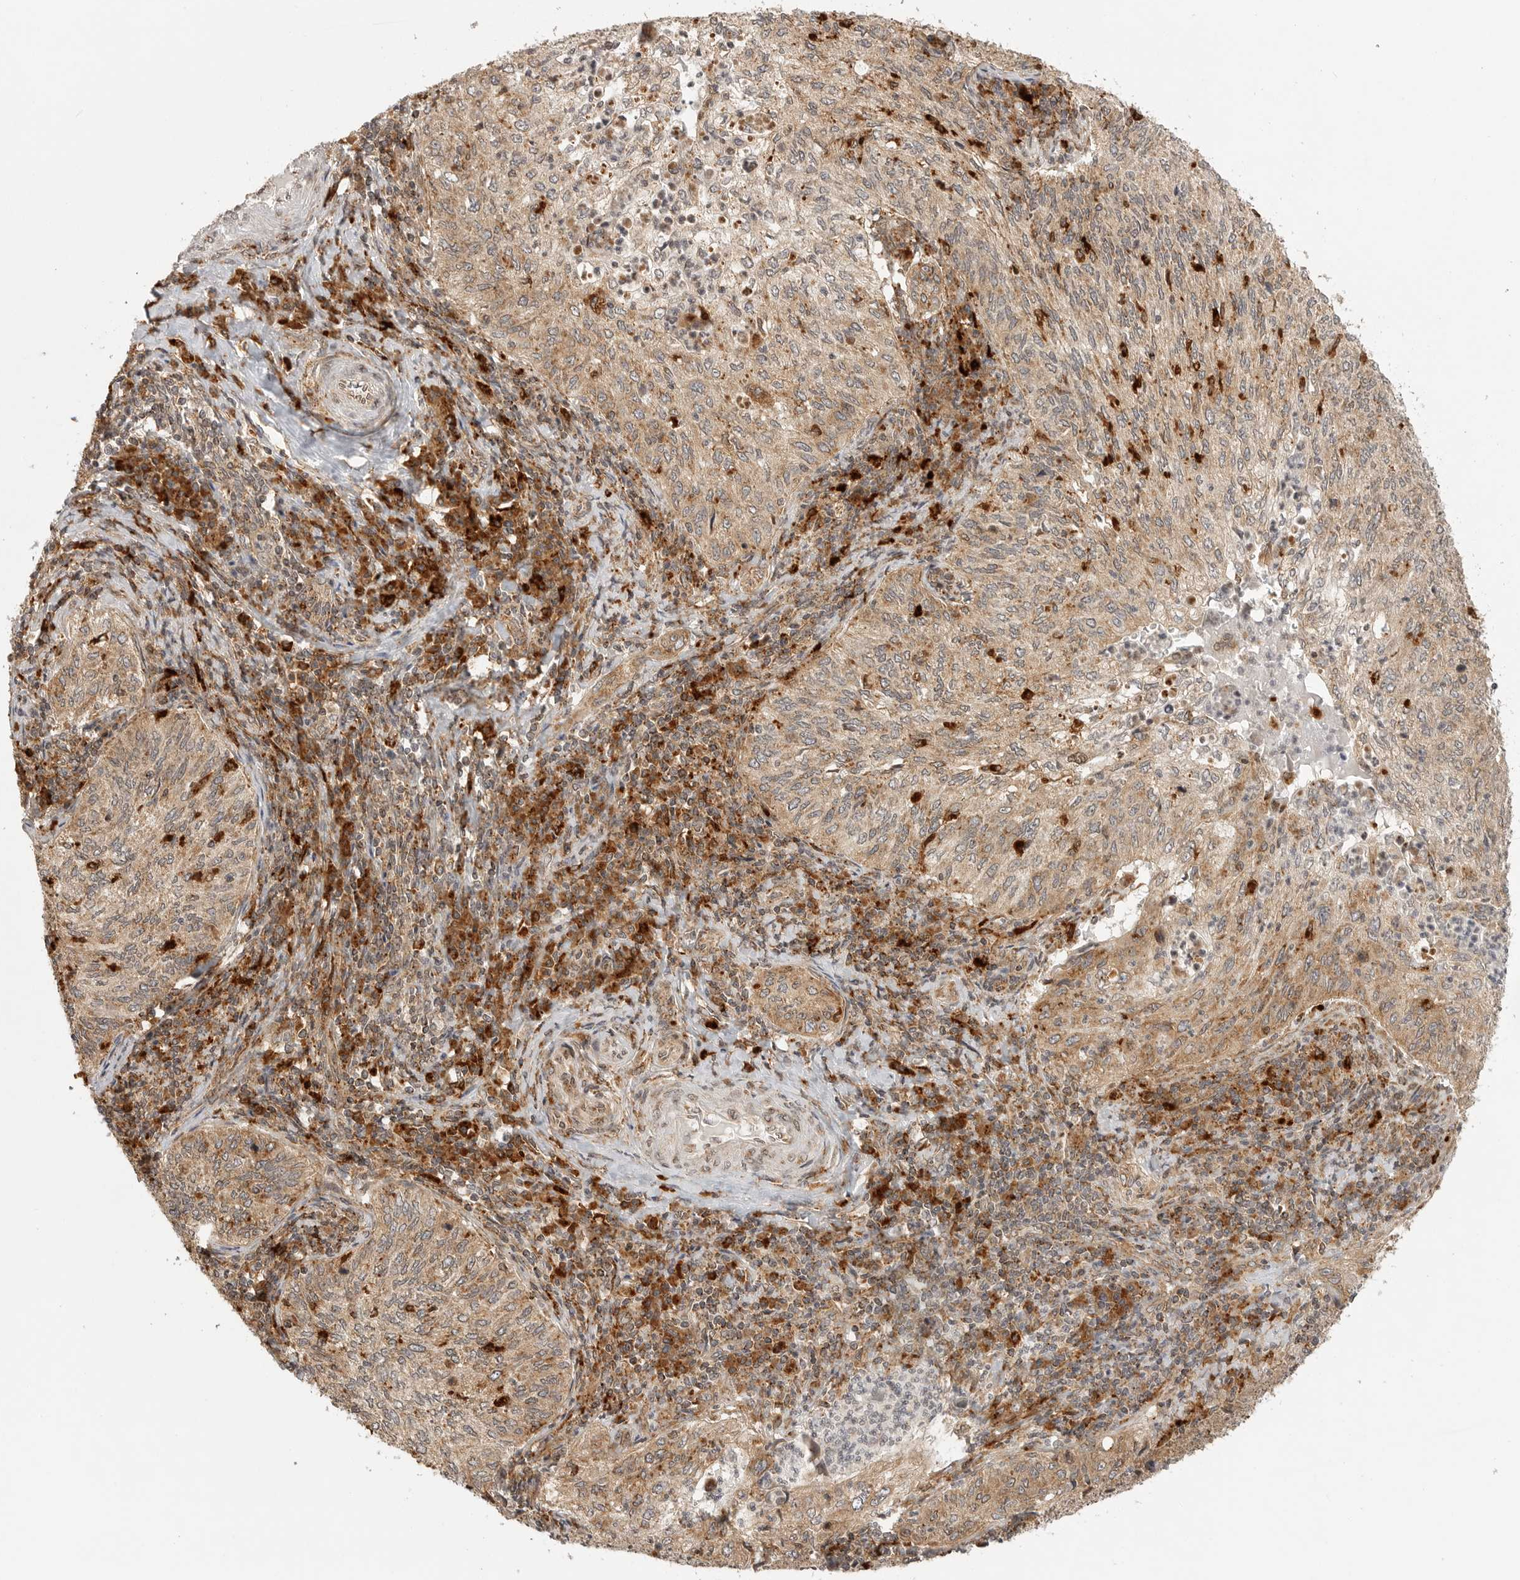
{"staining": {"intensity": "moderate", "quantity": ">75%", "location": "cytoplasmic/membranous"}, "tissue": "cervical cancer", "cell_type": "Tumor cells", "image_type": "cancer", "snomed": [{"axis": "morphology", "description": "Squamous cell carcinoma, NOS"}, {"axis": "topography", "description": "Cervix"}], "caption": "Squamous cell carcinoma (cervical) stained with a brown dye demonstrates moderate cytoplasmic/membranous positive staining in about >75% of tumor cells.", "gene": "IDUA", "patient": {"sex": "female", "age": 30}}